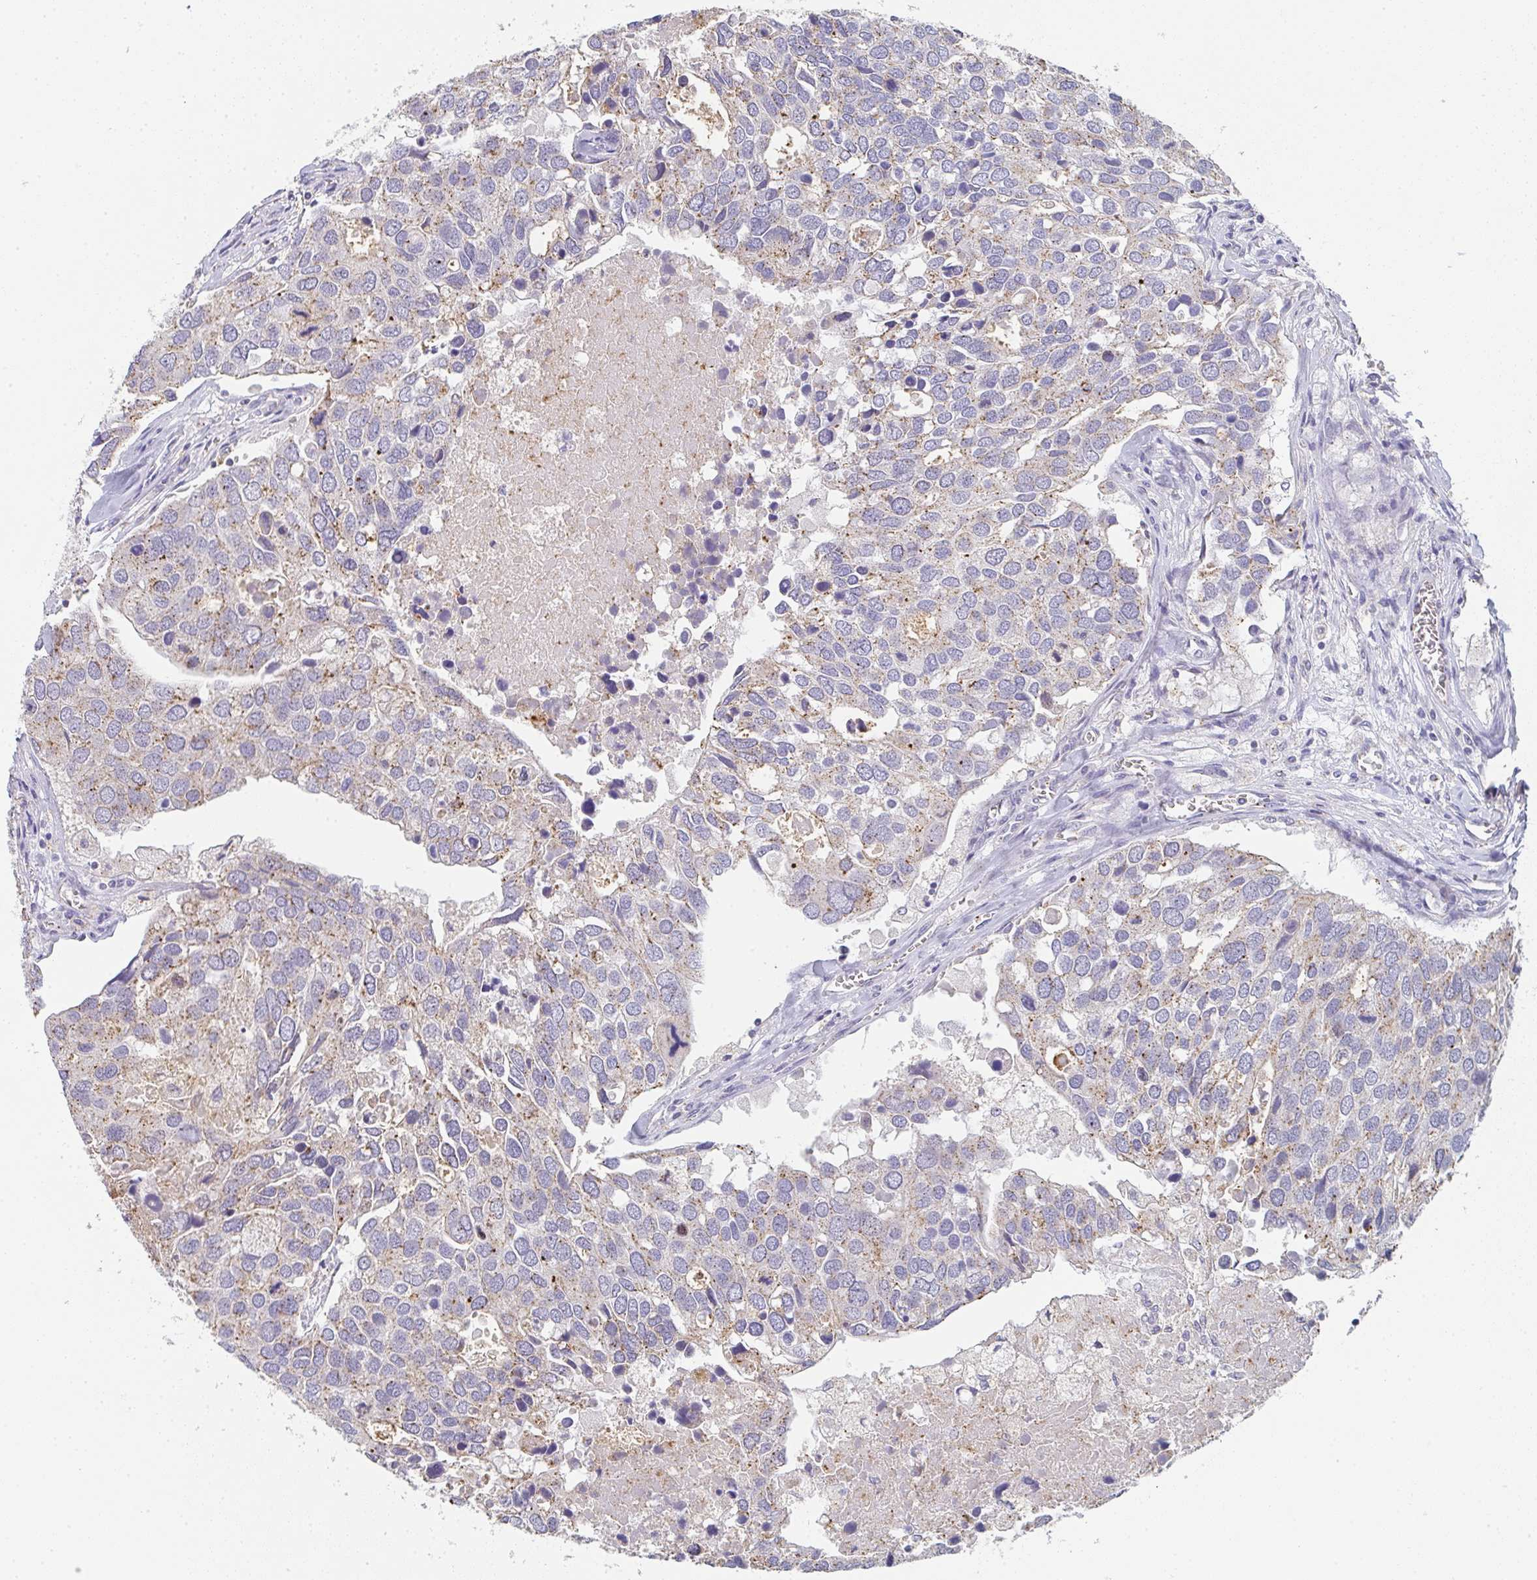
{"staining": {"intensity": "weak", "quantity": "25%-75%", "location": "cytoplasmic/membranous"}, "tissue": "breast cancer", "cell_type": "Tumor cells", "image_type": "cancer", "snomed": [{"axis": "morphology", "description": "Duct carcinoma"}, {"axis": "topography", "description": "Breast"}], "caption": "Weak cytoplasmic/membranous positivity is present in about 25%-75% of tumor cells in breast infiltrating ductal carcinoma. (Brightfield microscopy of DAB IHC at high magnification).", "gene": "CHMP5", "patient": {"sex": "female", "age": 83}}